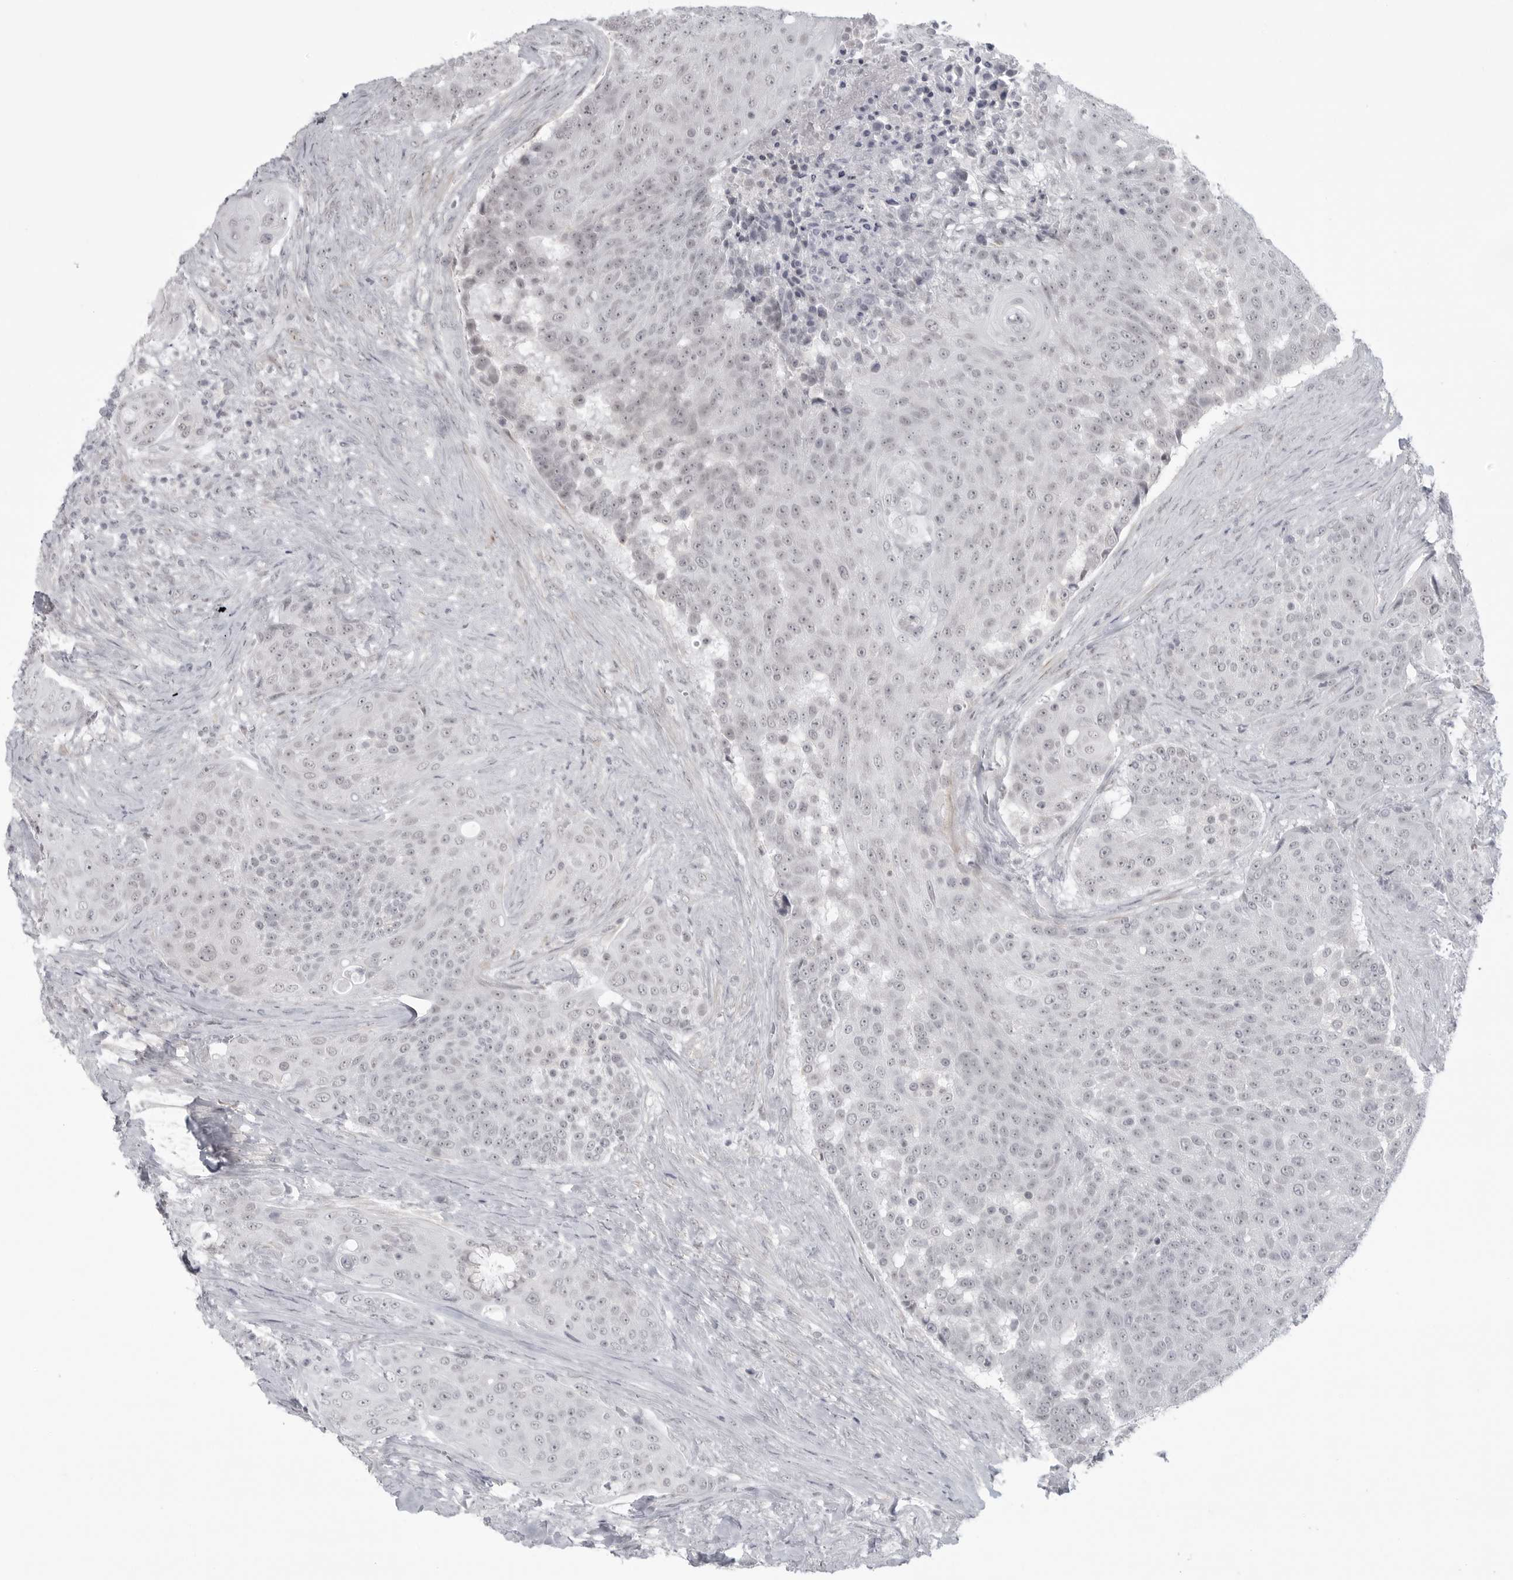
{"staining": {"intensity": "negative", "quantity": "none", "location": "none"}, "tissue": "urothelial cancer", "cell_type": "Tumor cells", "image_type": "cancer", "snomed": [{"axis": "morphology", "description": "Urothelial carcinoma, High grade"}, {"axis": "topography", "description": "Urinary bladder"}], "caption": "A photomicrograph of human urothelial cancer is negative for staining in tumor cells.", "gene": "TCTN3", "patient": {"sex": "female", "age": 63}}